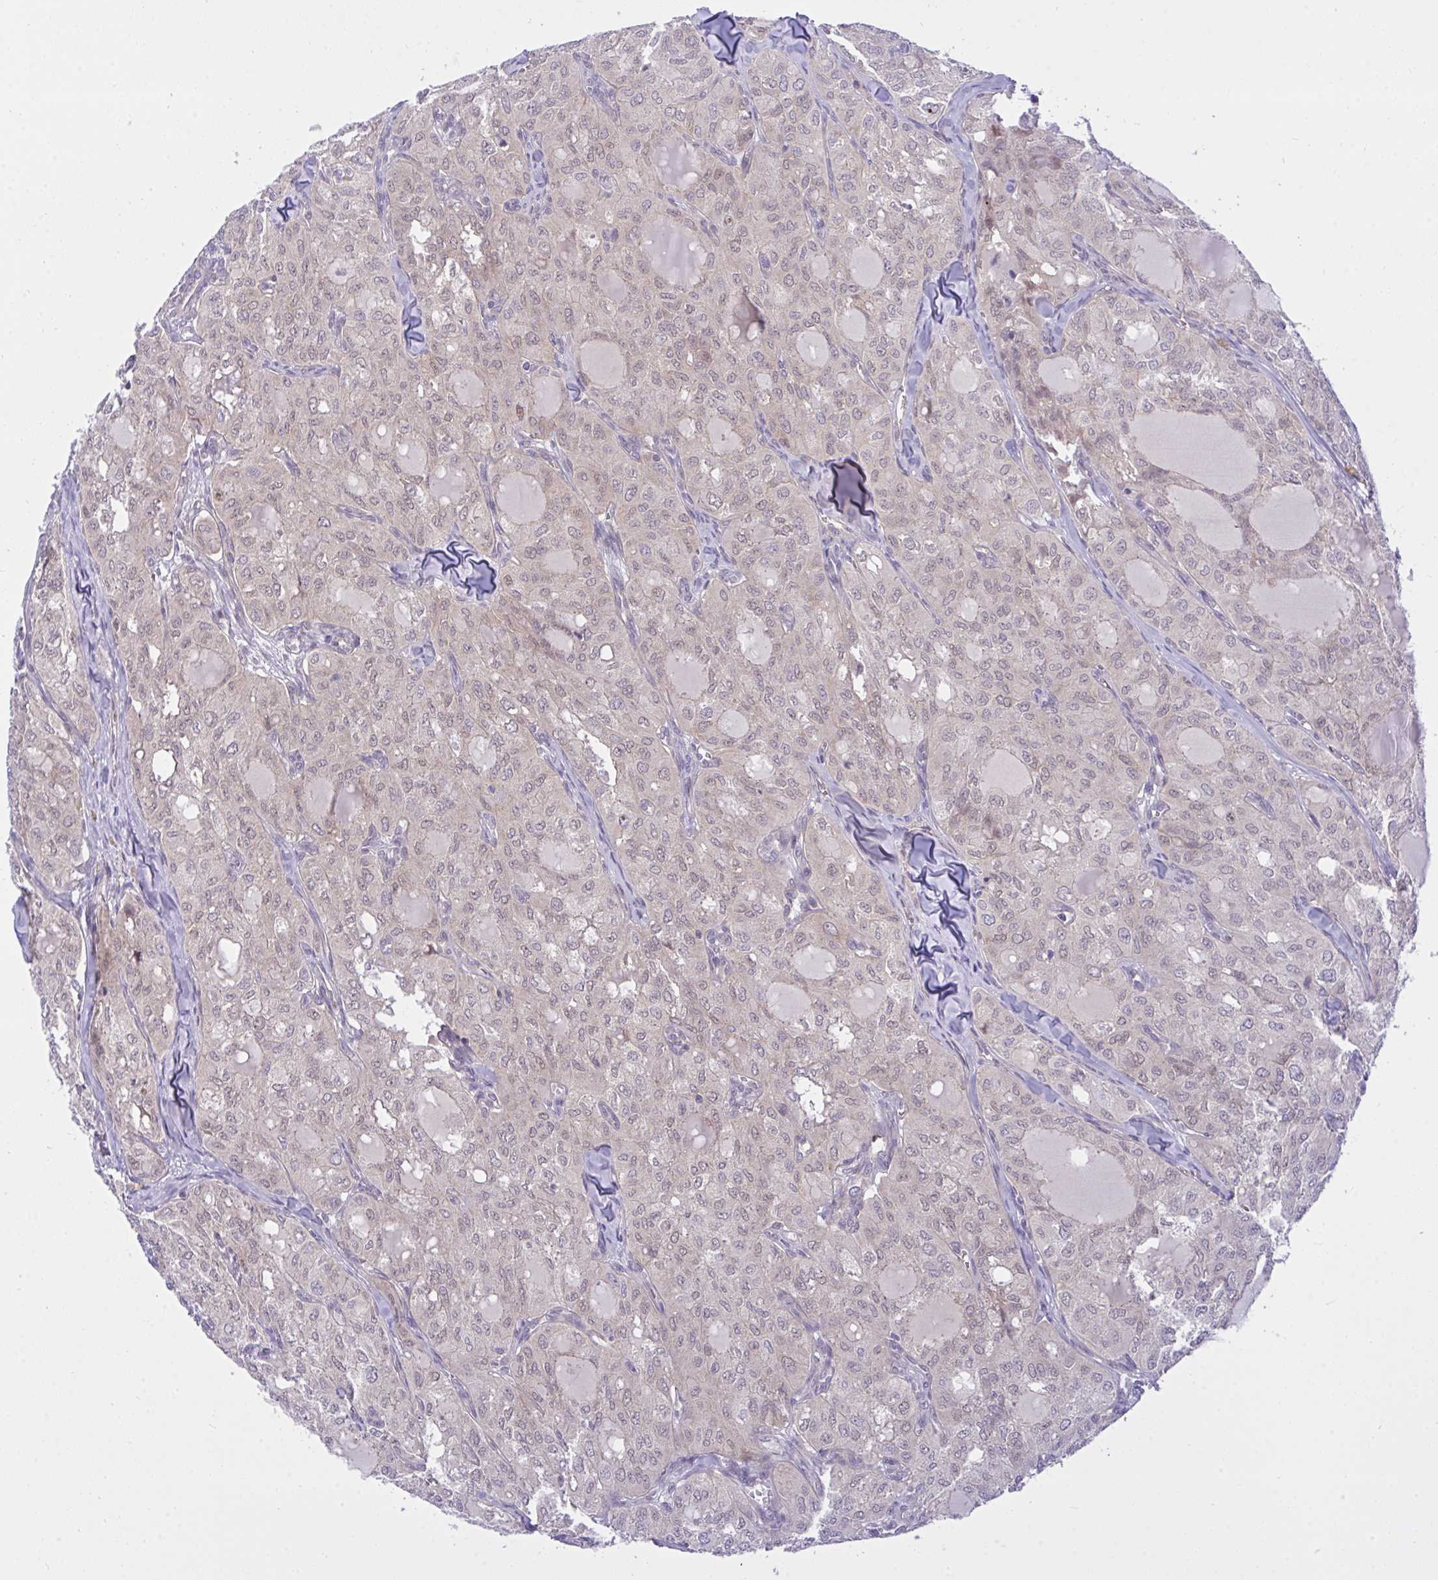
{"staining": {"intensity": "negative", "quantity": "none", "location": "none"}, "tissue": "thyroid cancer", "cell_type": "Tumor cells", "image_type": "cancer", "snomed": [{"axis": "morphology", "description": "Follicular adenoma carcinoma, NOS"}, {"axis": "topography", "description": "Thyroid gland"}], "caption": "Photomicrograph shows no significant protein positivity in tumor cells of follicular adenoma carcinoma (thyroid).", "gene": "TLN2", "patient": {"sex": "male", "age": 75}}